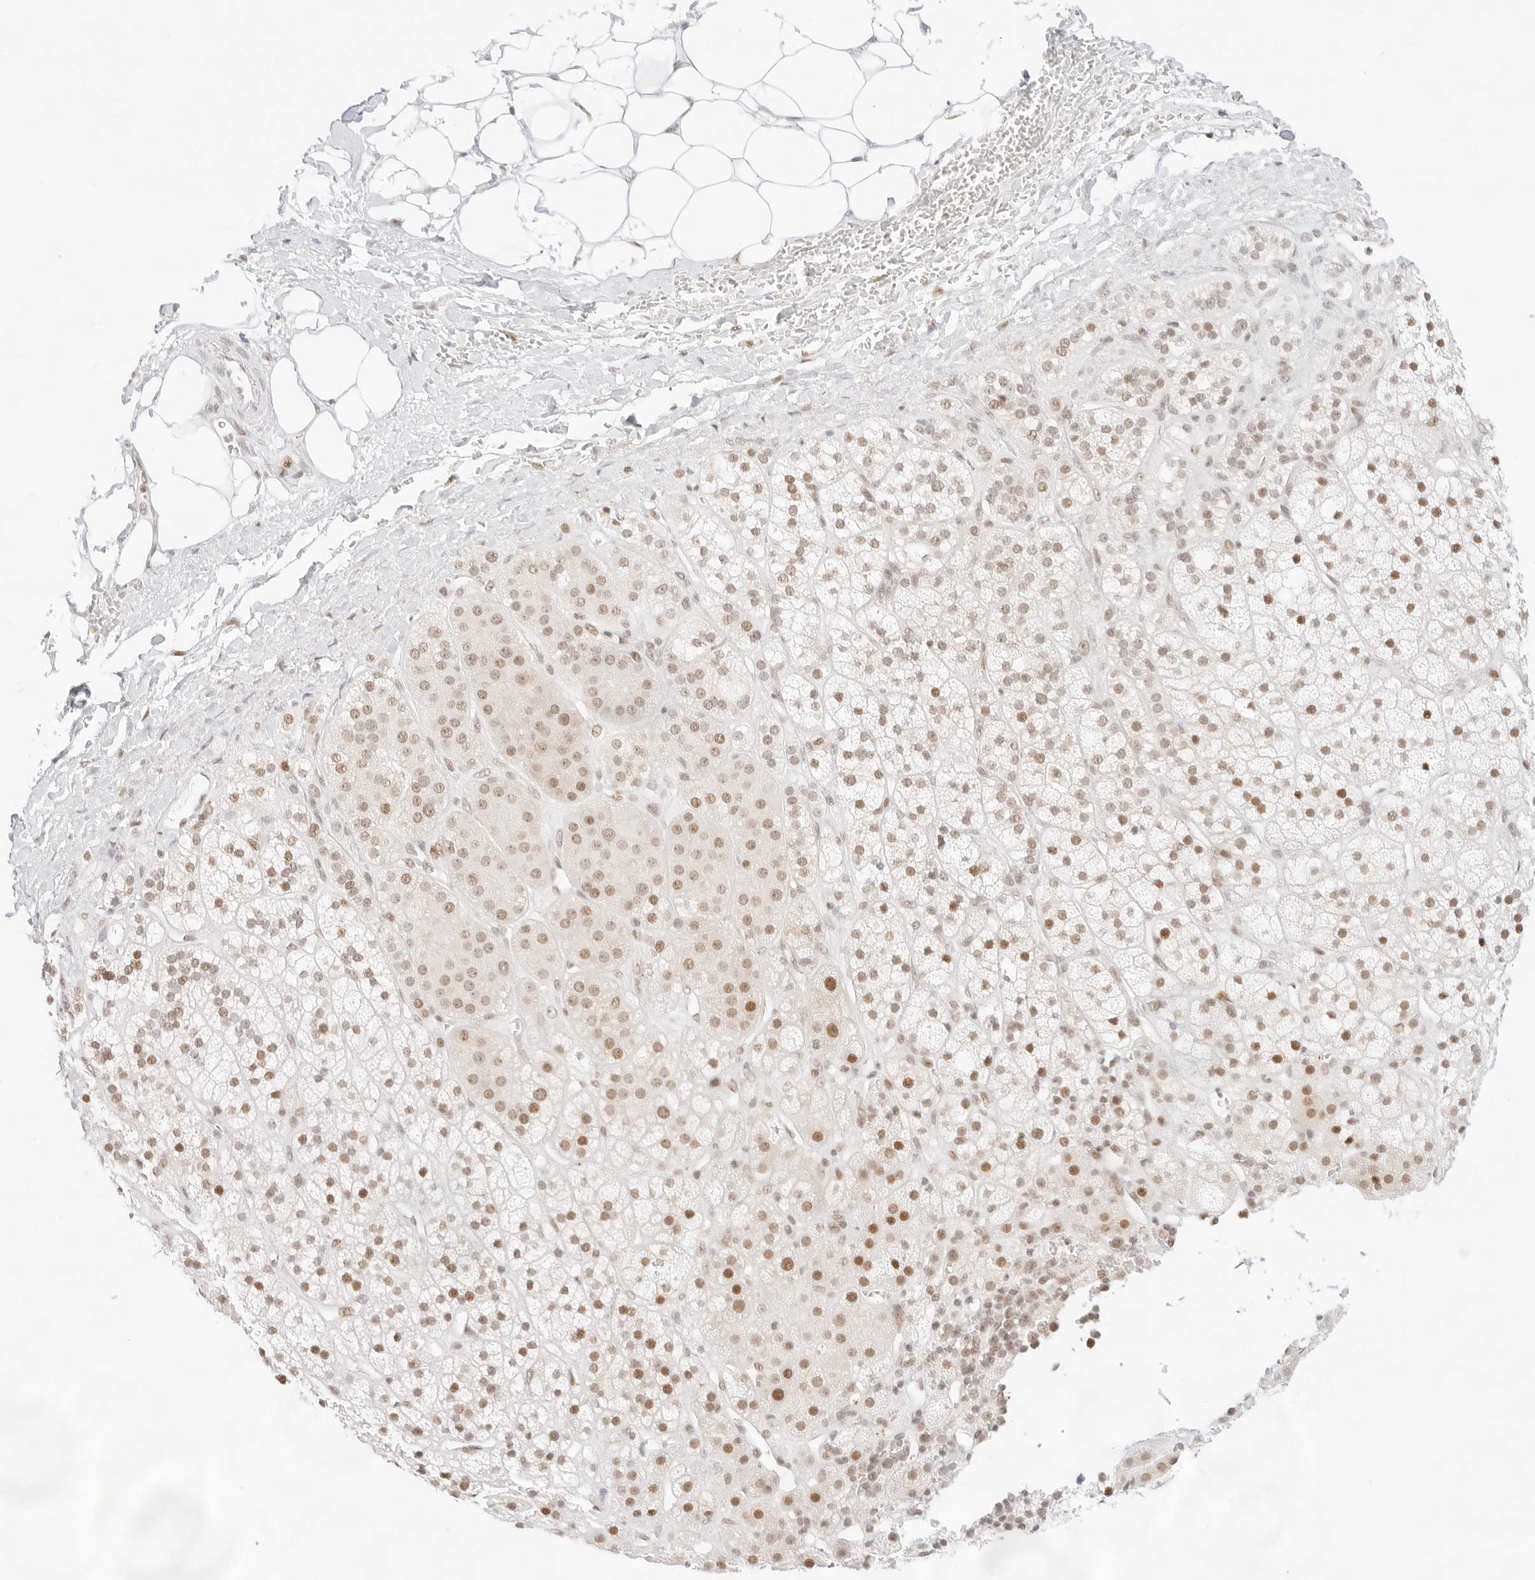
{"staining": {"intensity": "moderate", "quantity": "25%-75%", "location": "cytoplasmic/membranous,nuclear"}, "tissue": "adrenal gland", "cell_type": "Glandular cells", "image_type": "normal", "snomed": [{"axis": "morphology", "description": "Normal tissue, NOS"}, {"axis": "topography", "description": "Adrenal gland"}], "caption": "Immunohistochemistry (IHC) of normal human adrenal gland displays medium levels of moderate cytoplasmic/membranous,nuclear staining in approximately 25%-75% of glandular cells.", "gene": "GNAS", "patient": {"sex": "male", "age": 56}}